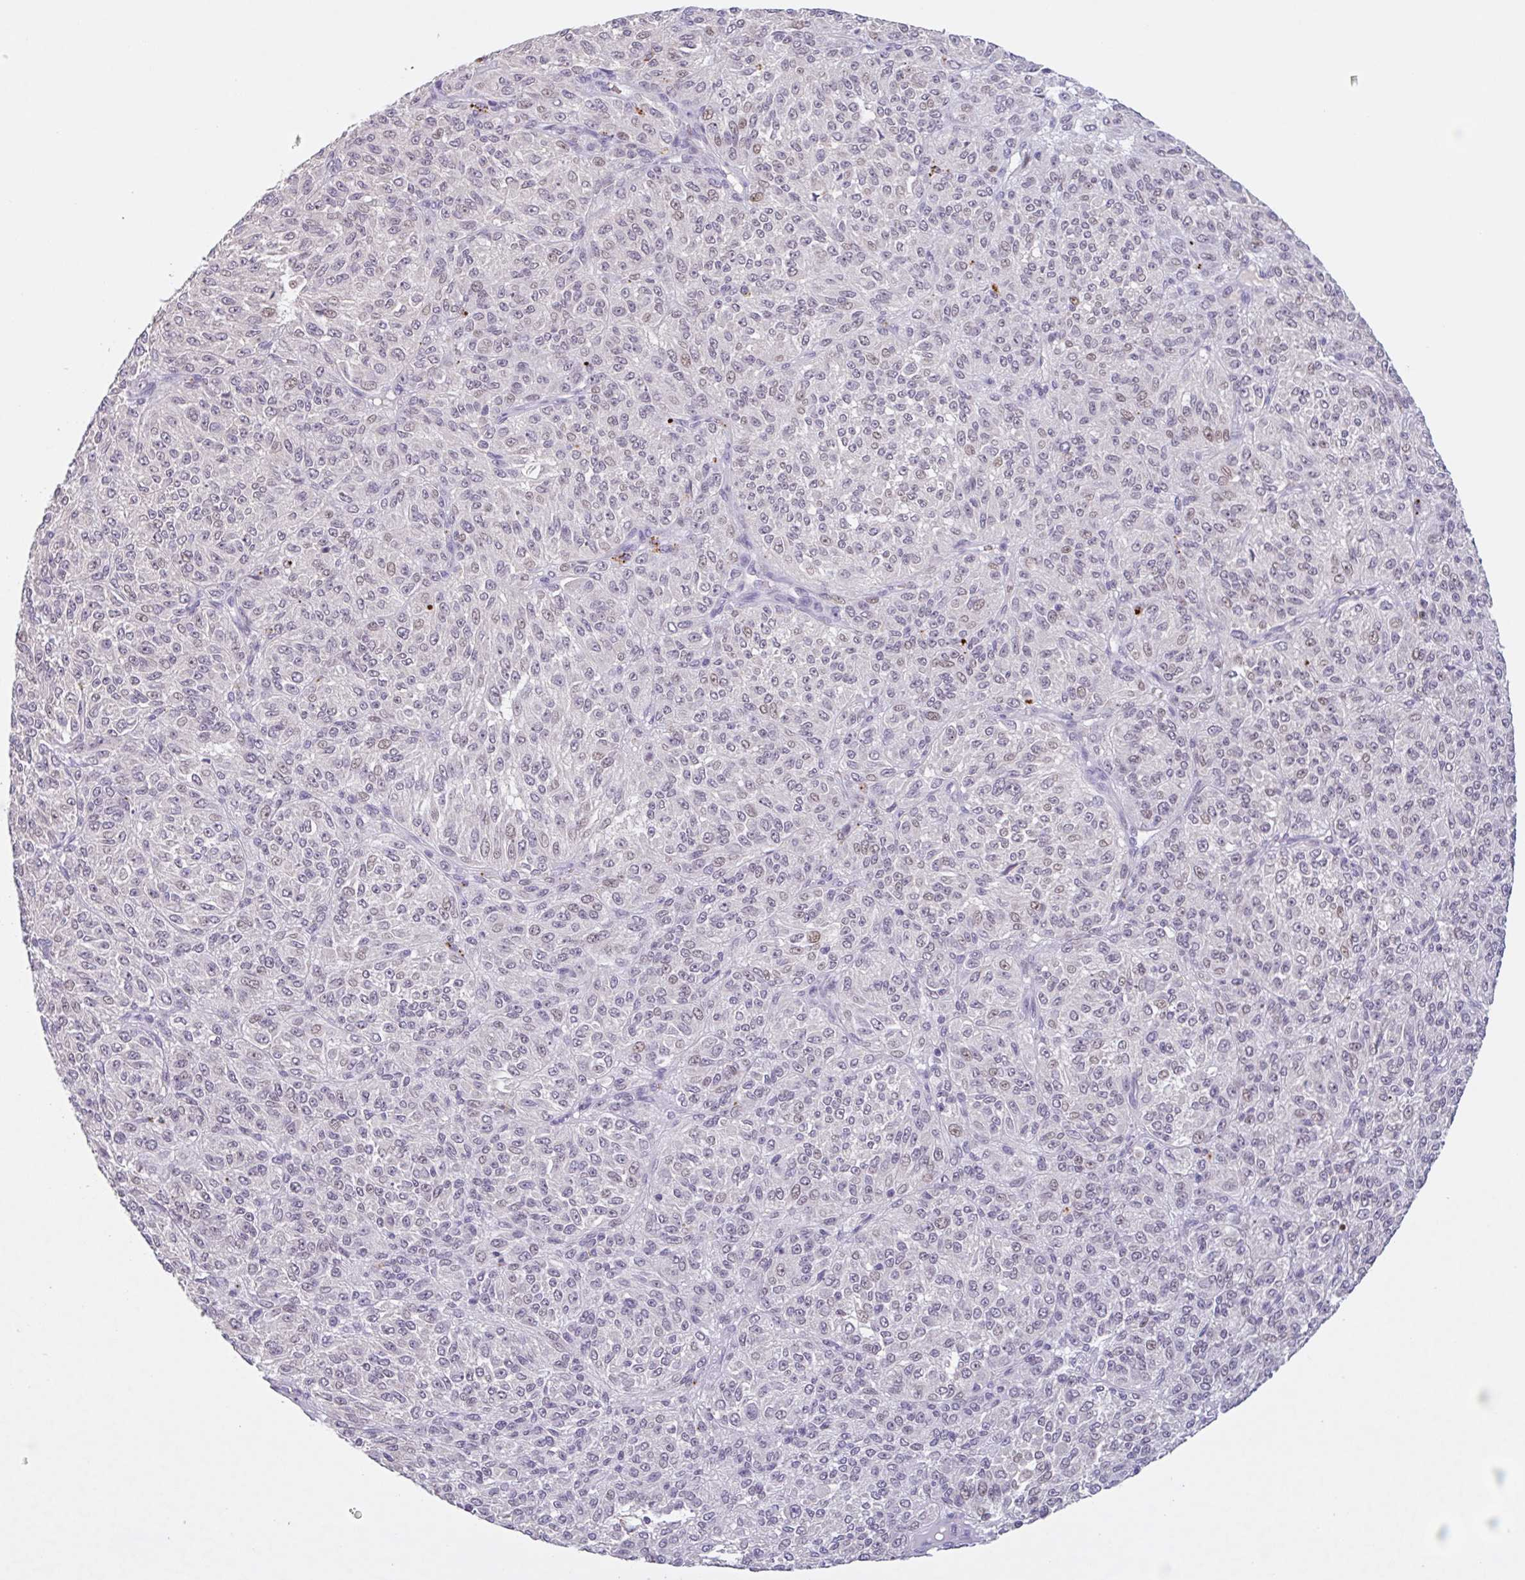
{"staining": {"intensity": "weak", "quantity": "25%-75%", "location": "nuclear"}, "tissue": "melanoma", "cell_type": "Tumor cells", "image_type": "cancer", "snomed": [{"axis": "morphology", "description": "Malignant melanoma, Metastatic site"}, {"axis": "topography", "description": "Brain"}], "caption": "About 25%-75% of tumor cells in melanoma display weak nuclear protein positivity as visualized by brown immunohistochemical staining.", "gene": "RHAG", "patient": {"sex": "female", "age": 56}}